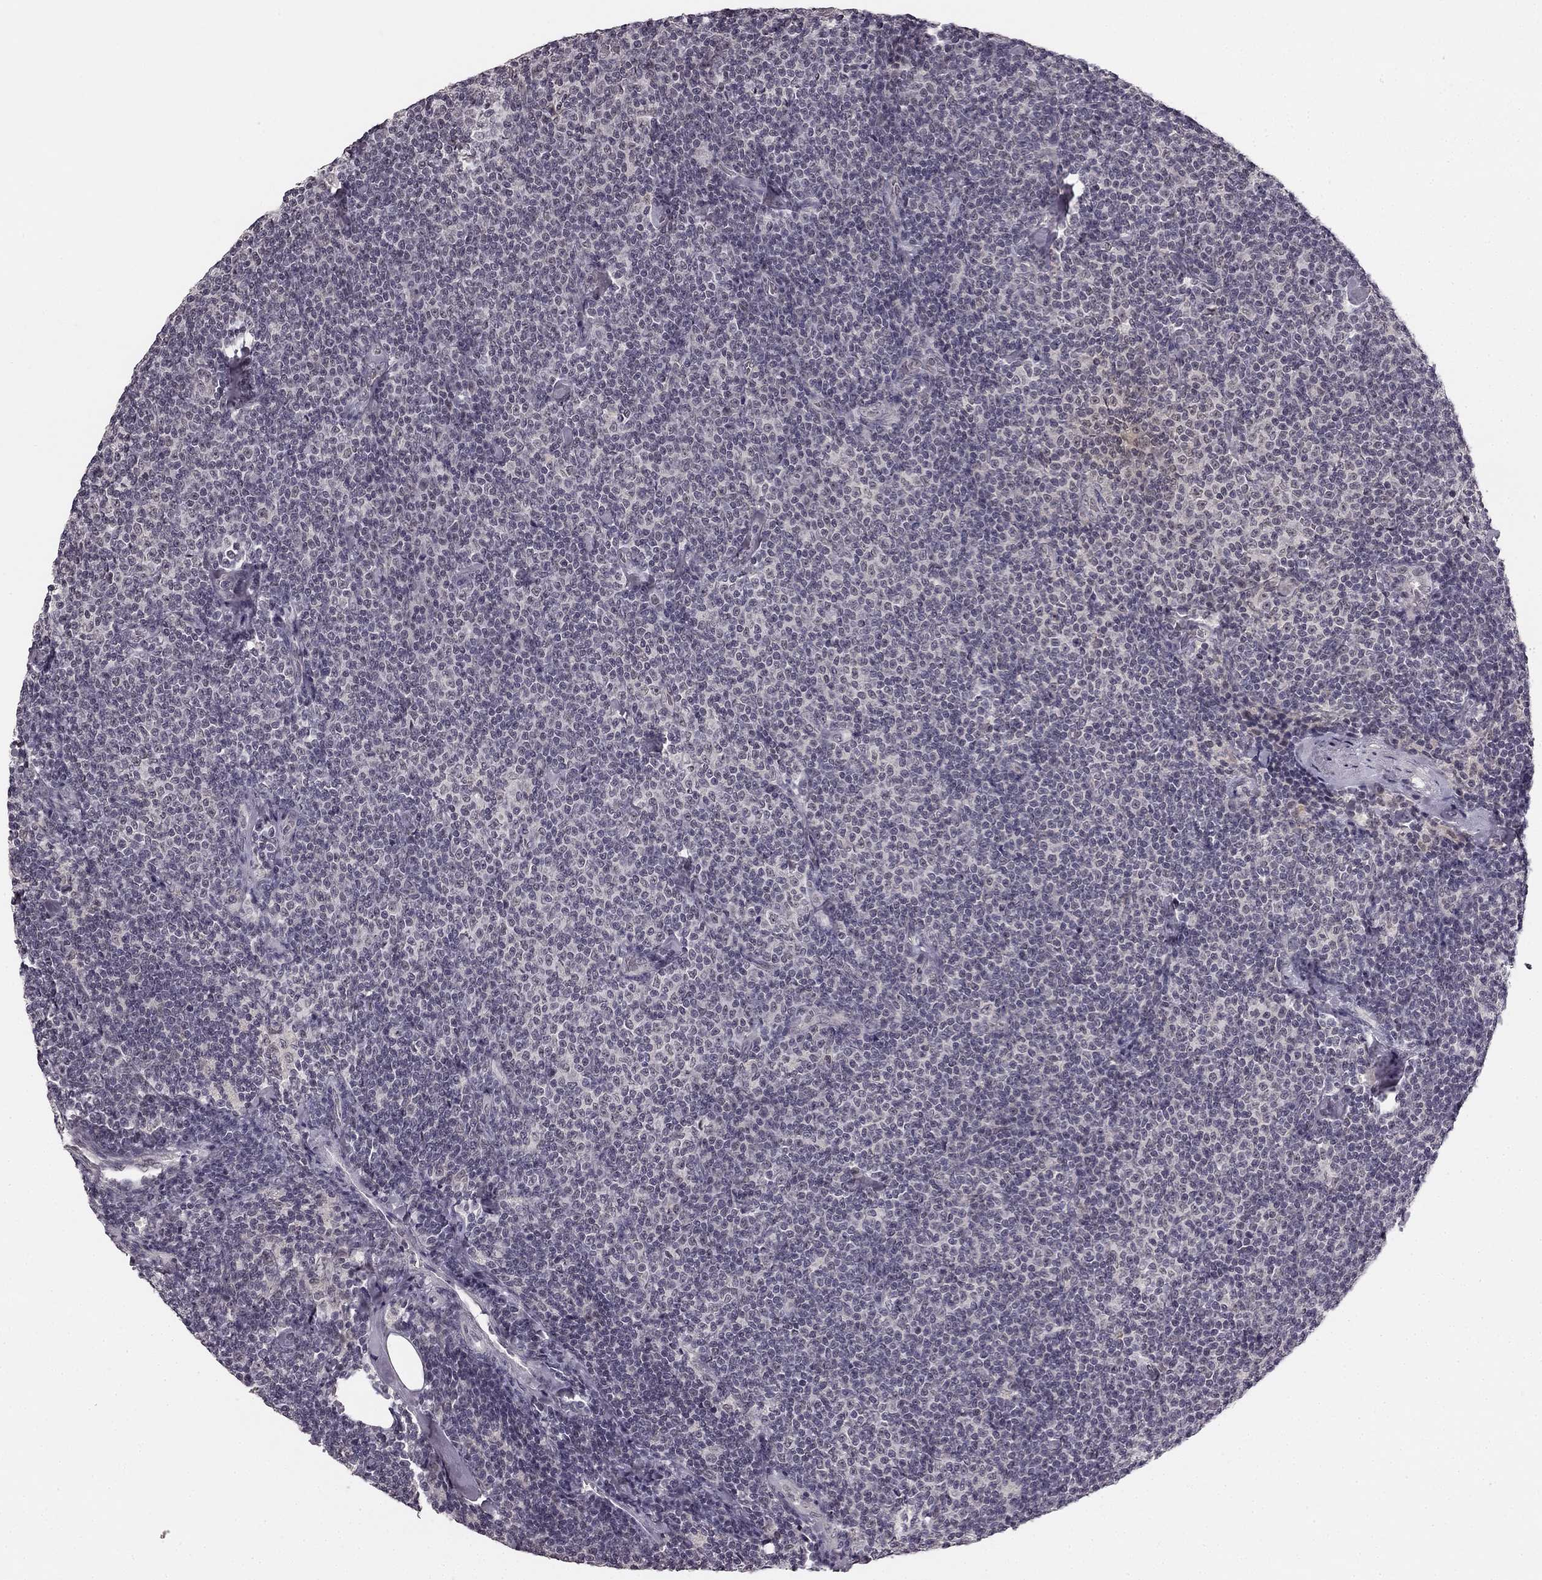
{"staining": {"intensity": "negative", "quantity": "none", "location": "none"}, "tissue": "lymphoma", "cell_type": "Tumor cells", "image_type": "cancer", "snomed": [{"axis": "morphology", "description": "Malignant lymphoma, non-Hodgkin's type, Low grade"}, {"axis": "topography", "description": "Lymph node"}], "caption": "Immunohistochemistry (IHC) of lymphoma shows no positivity in tumor cells.", "gene": "HCN4", "patient": {"sex": "male", "age": 81}}